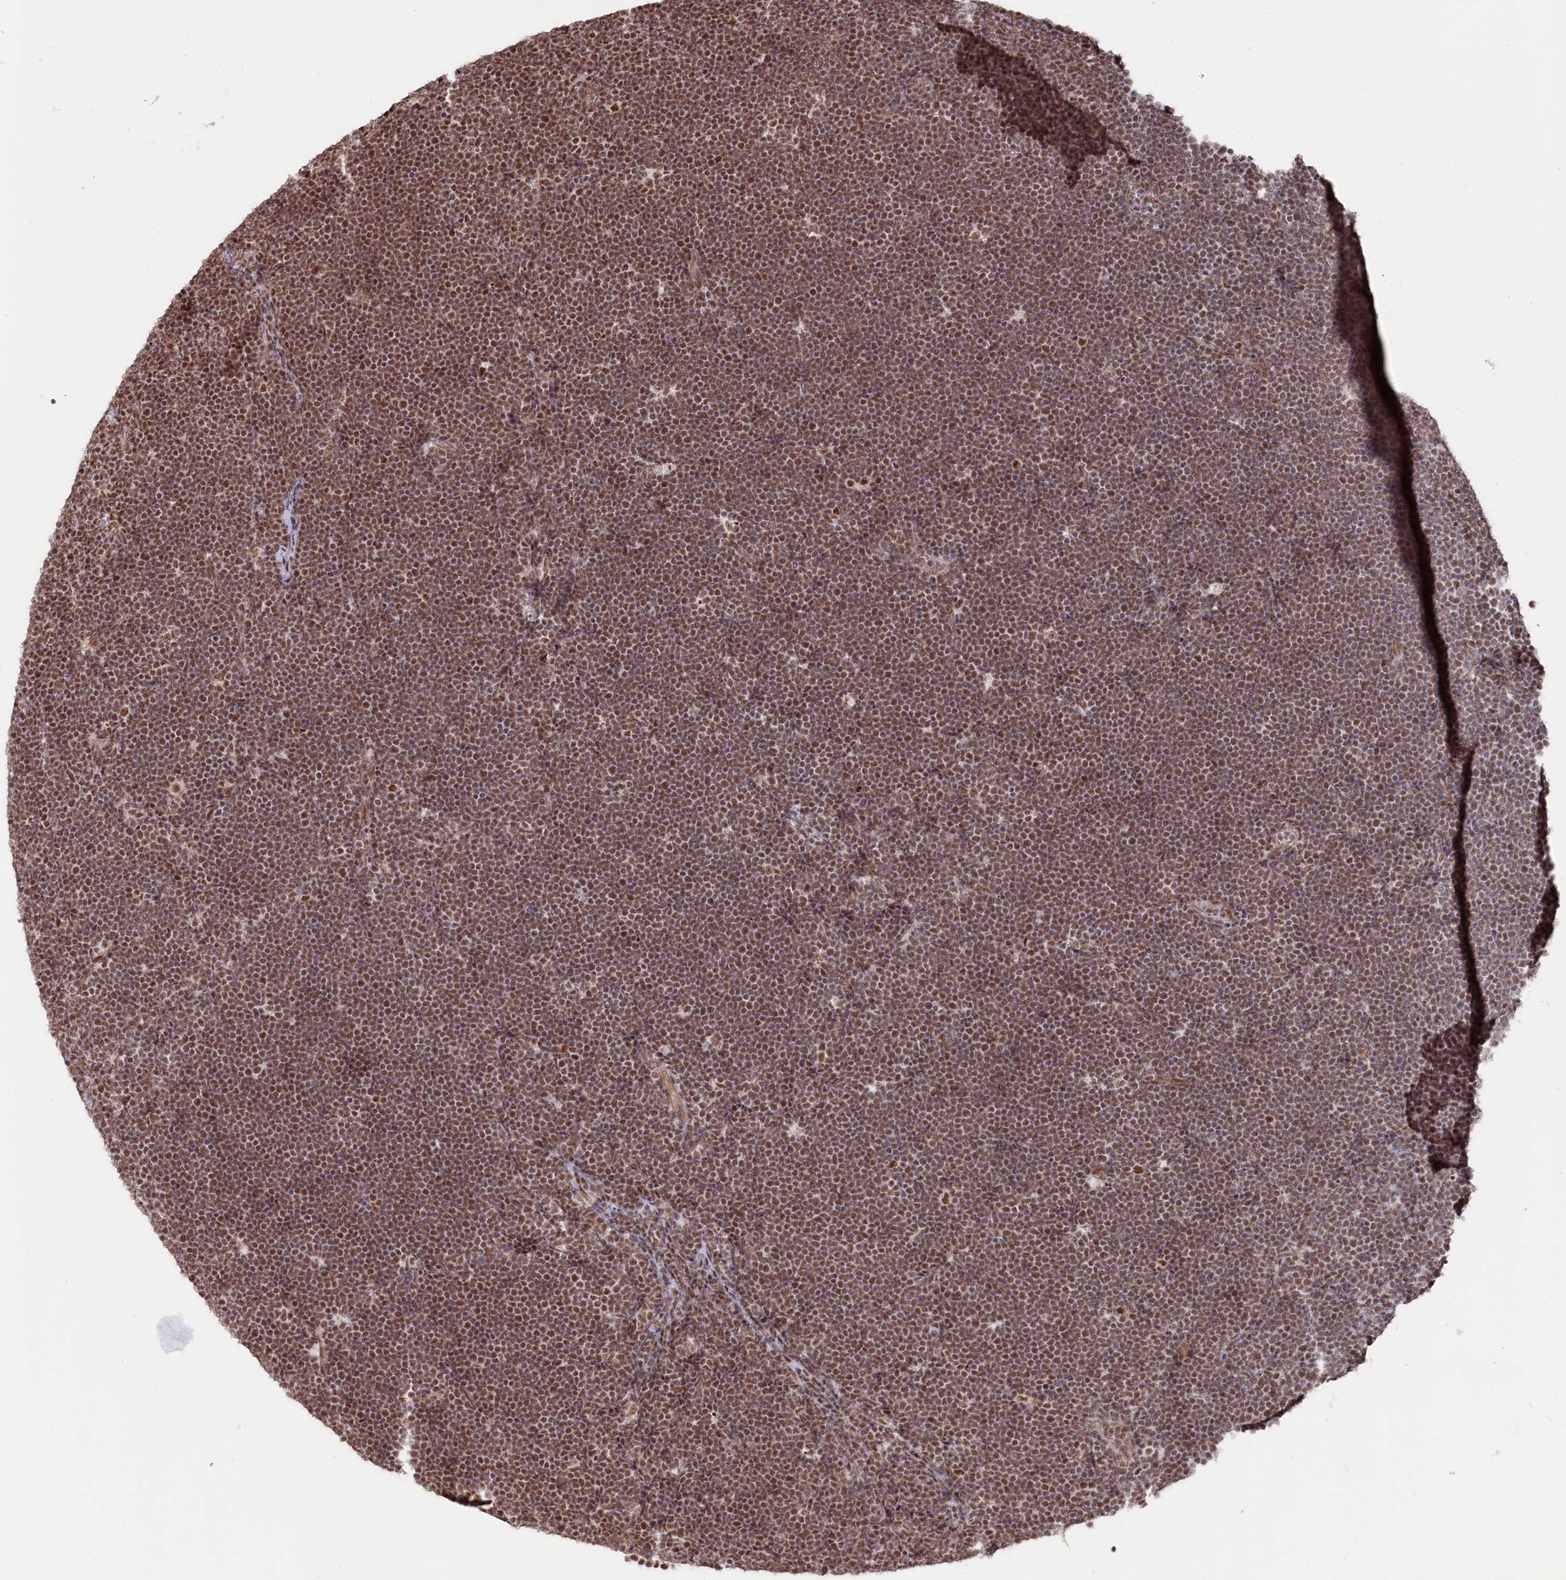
{"staining": {"intensity": "moderate", "quantity": ">75%", "location": "nuclear"}, "tissue": "lymphoma", "cell_type": "Tumor cells", "image_type": "cancer", "snomed": [{"axis": "morphology", "description": "Malignant lymphoma, non-Hodgkin's type, High grade"}, {"axis": "topography", "description": "Lymph node"}], "caption": "Immunohistochemical staining of malignant lymphoma, non-Hodgkin's type (high-grade) reveals medium levels of moderate nuclear protein expression in about >75% of tumor cells. (brown staining indicates protein expression, while blue staining denotes nuclei).", "gene": "POLR2H", "patient": {"sex": "male", "age": 13}}